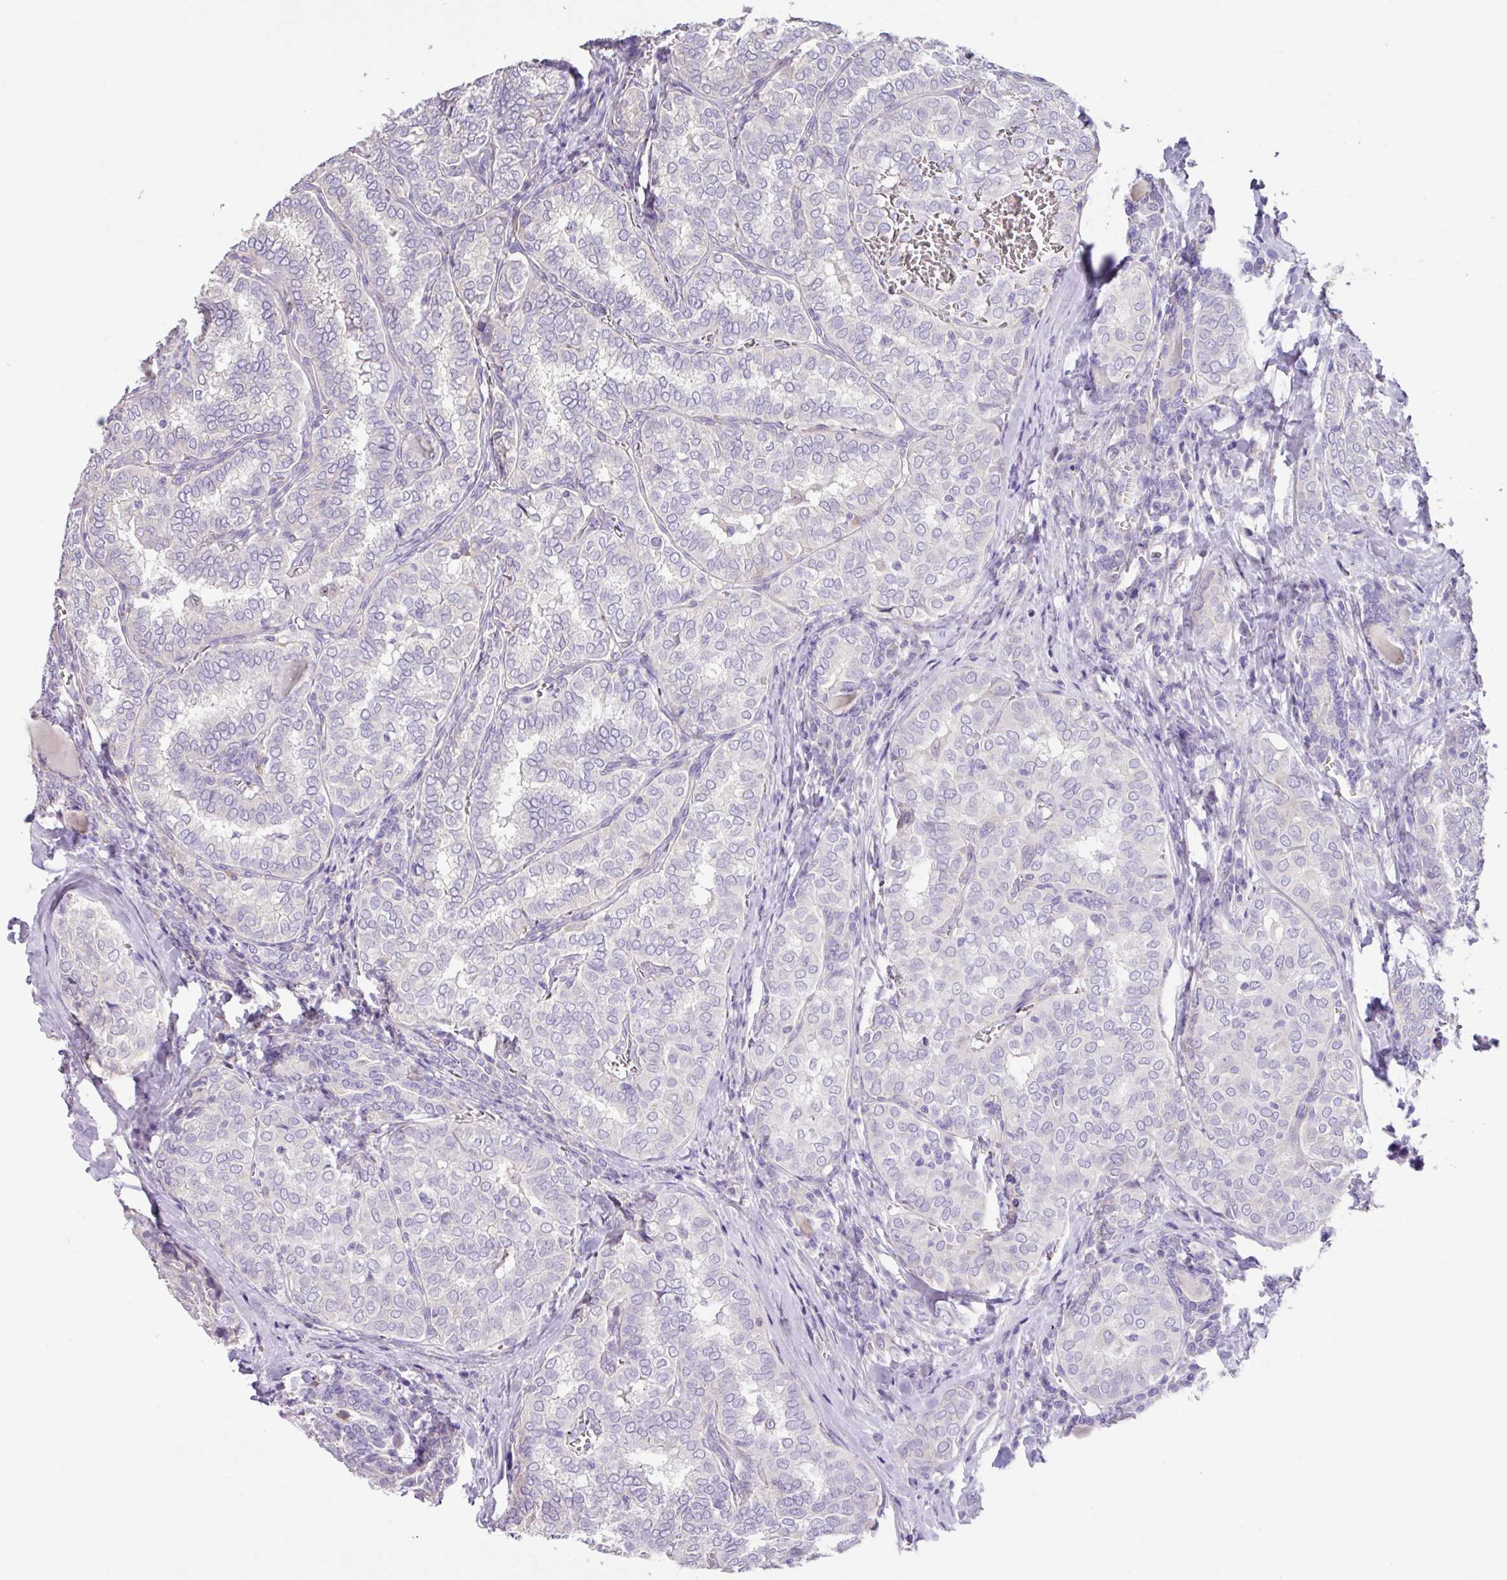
{"staining": {"intensity": "negative", "quantity": "none", "location": "none"}, "tissue": "thyroid cancer", "cell_type": "Tumor cells", "image_type": "cancer", "snomed": [{"axis": "morphology", "description": "Papillary adenocarcinoma, NOS"}, {"axis": "topography", "description": "Thyroid gland"}], "caption": "Immunohistochemistry (IHC) of human thyroid cancer (papillary adenocarcinoma) demonstrates no staining in tumor cells.", "gene": "ZG16", "patient": {"sex": "female", "age": 30}}